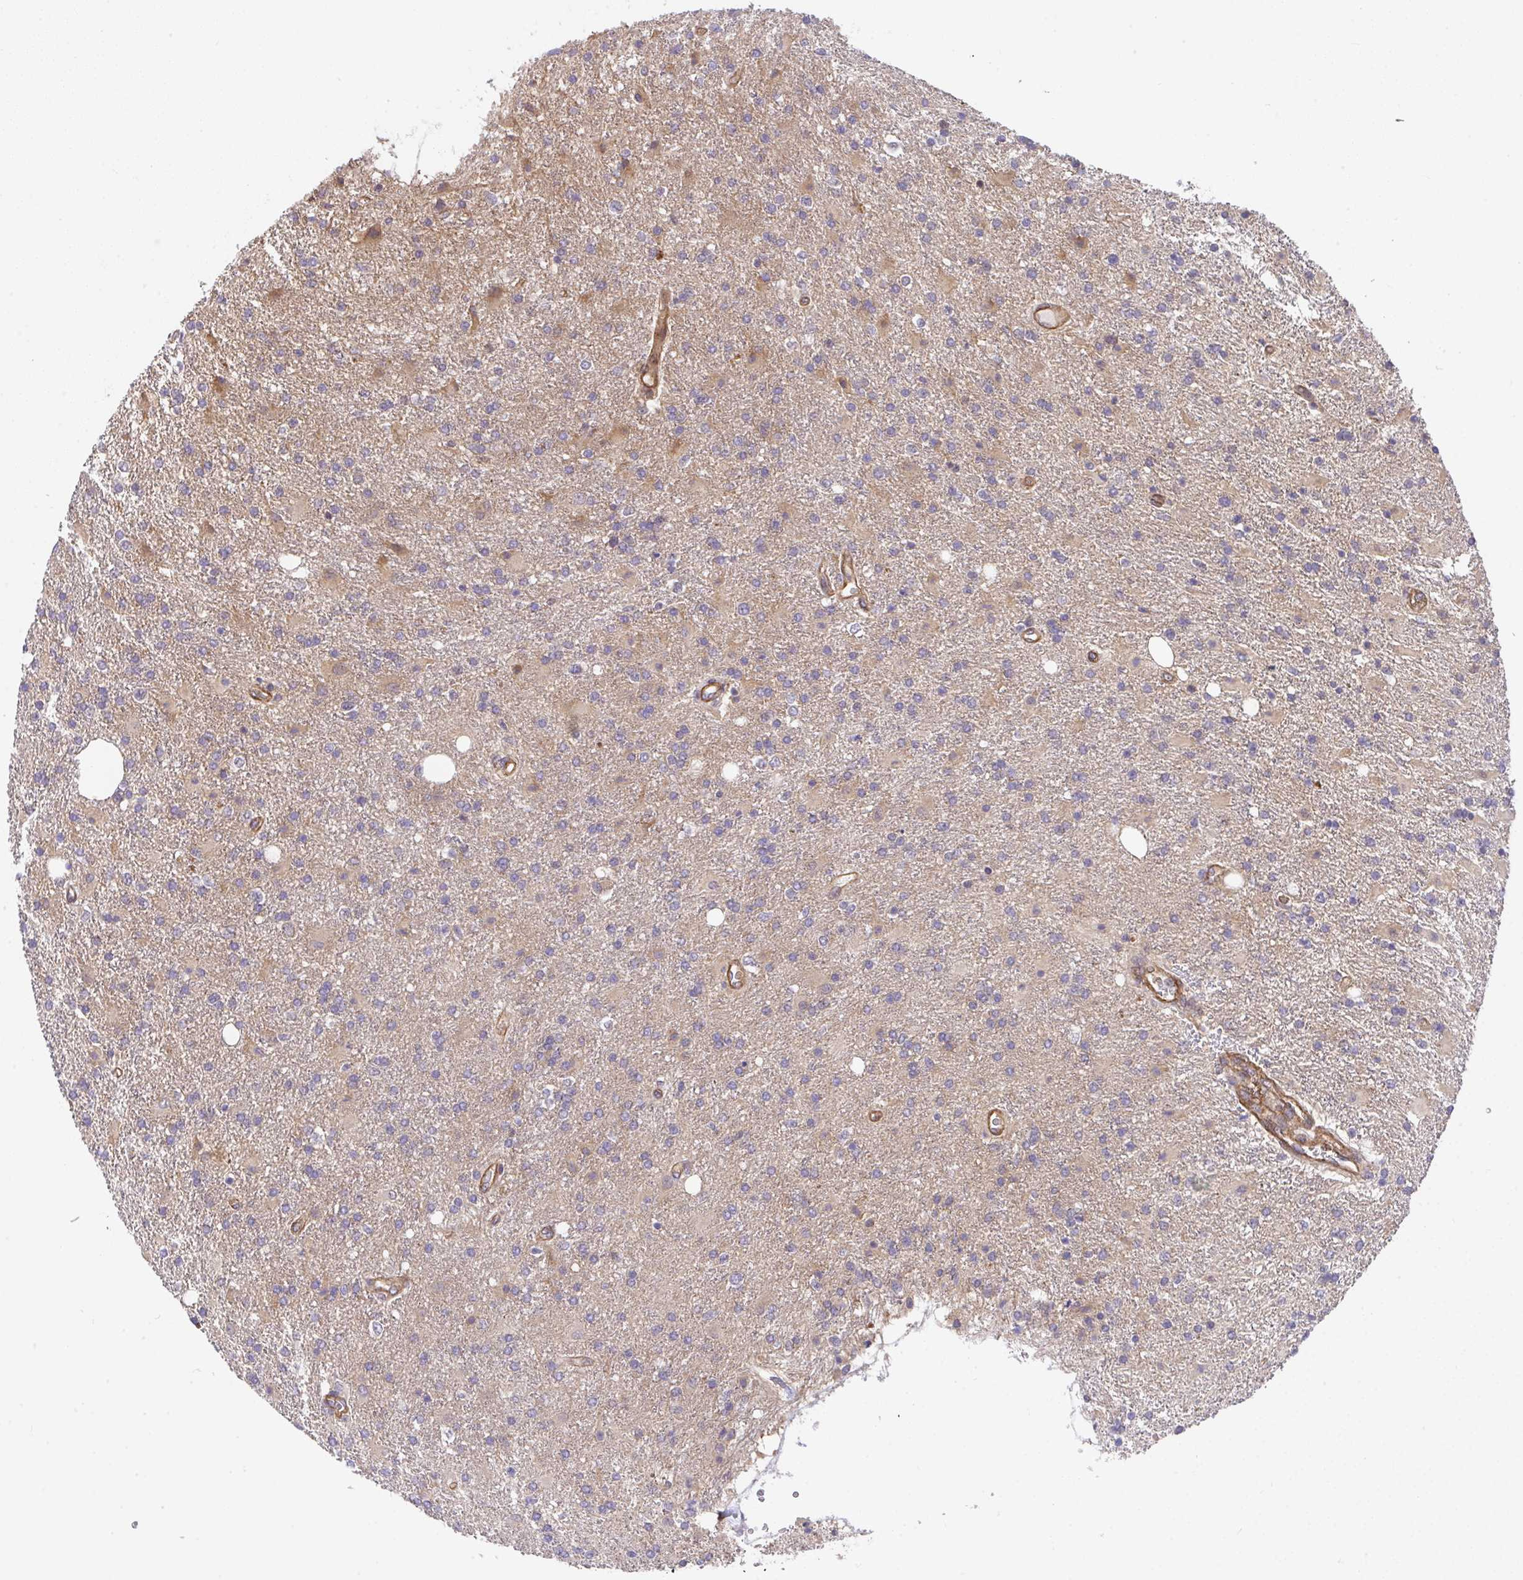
{"staining": {"intensity": "moderate", "quantity": "<25%", "location": "cytoplasmic/membranous"}, "tissue": "glioma", "cell_type": "Tumor cells", "image_type": "cancer", "snomed": [{"axis": "morphology", "description": "Glioma, malignant, High grade"}, {"axis": "topography", "description": "Brain"}], "caption": "The immunohistochemical stain highlights moderate cytoplasmic/membranous expression in tumor cells of glioma tissue.", "gene": "ZNF696", "patient": {"sex": "male", "age": 56}}